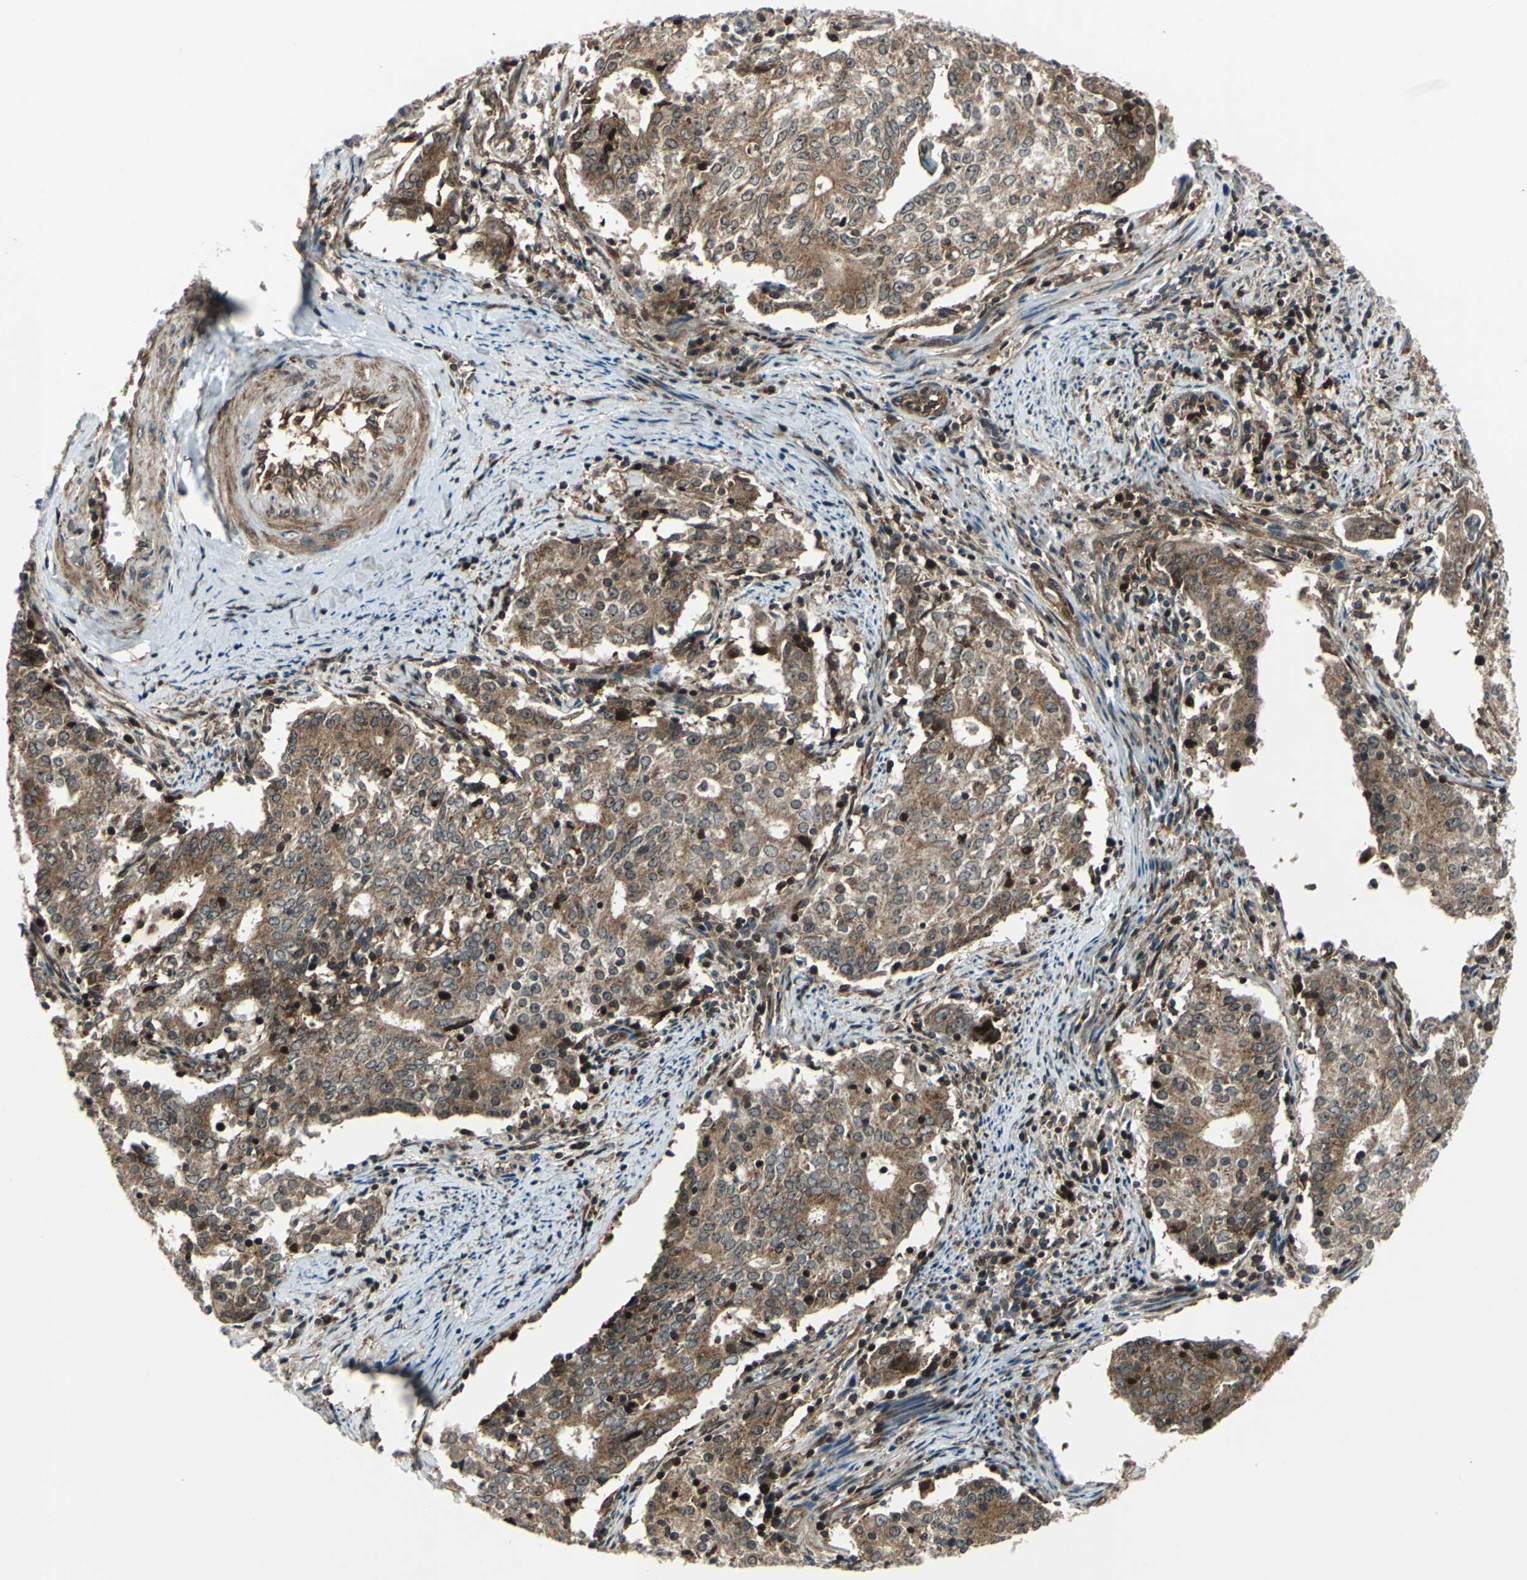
{"staining": {"intensity": "moderate", "quantity": ">75%", "location": "cytoplasmic/membranous"}, "tissue": "cervical cancer", "cell_type": "Tumor cells", "image_type": "cancer", "snomed": [{"axis": "morphology", "description": "Adenocarcinoma, NOS"}, {"axis": "topography", "description": "Cervix"}], "caption": "IHC histopathology image of cervical cancer (adenocarcinoma) stained for a protein (brown), which demonstrates medium levels of moderate cytoplasmic/membranous expression in approximately >75% of tumor cells.", "gene": "AATF", "patient": {"sex": "female", "age": 44}}